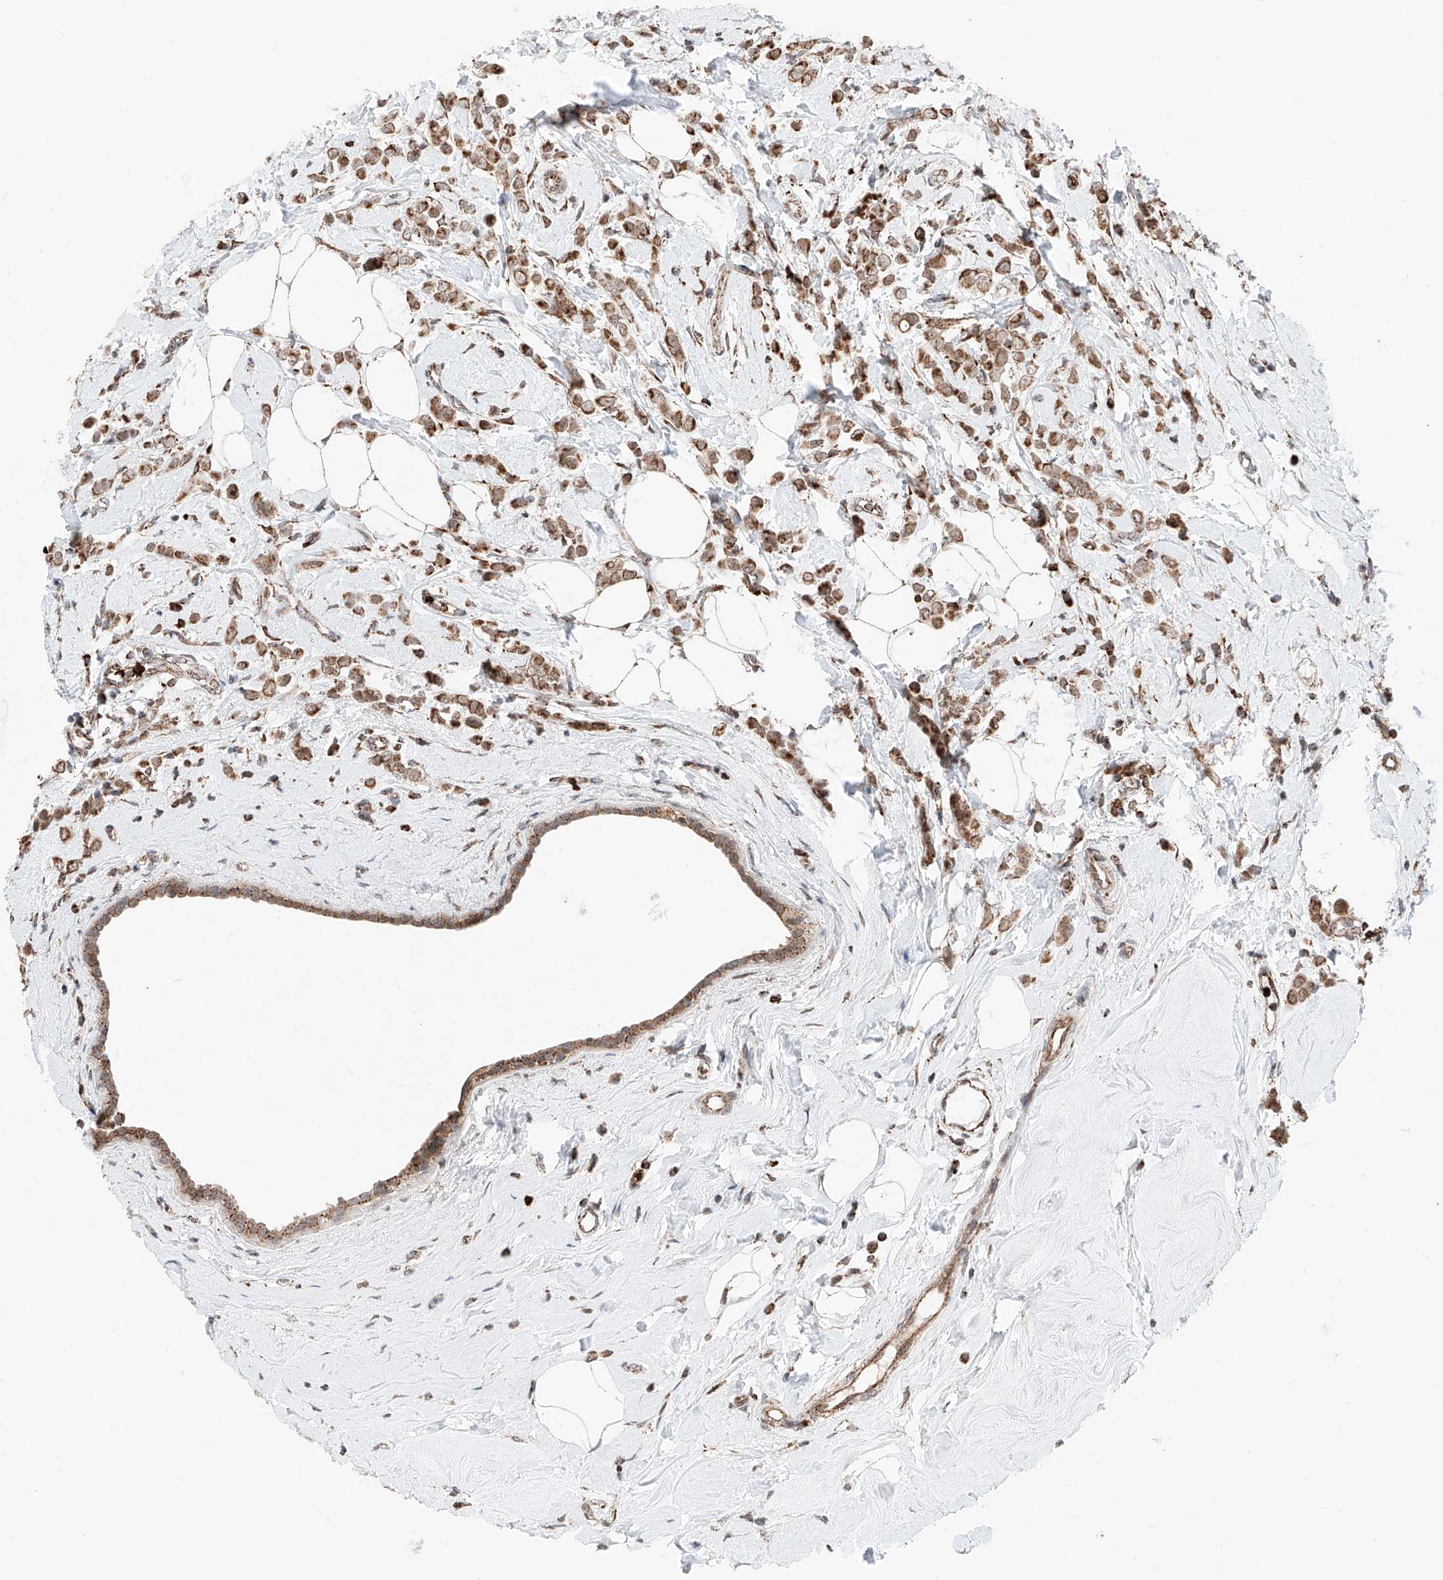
{"staining": {"intensity": "moderate", "quantity": ">75%", "location": "cytoplasmic/membranous"}, "tissue": "breast cancer", "cell_type": "Tumor cells", "image_type": "cancer", "snomed": [{"axis": "morphology", "description": "Lobular carcinoma"}, {"axis": "topography", "description": "Breast"}], "caption": "A high-resolution micrograph shows immunohistochemistry staining of breast lobular carcinoma, which reveals moderate cytoplasmic/membranous staining in approximately >75% of tumor cells.", "gene": "ZSCAN29", "patient": {"sex": "female", "age": 47}}